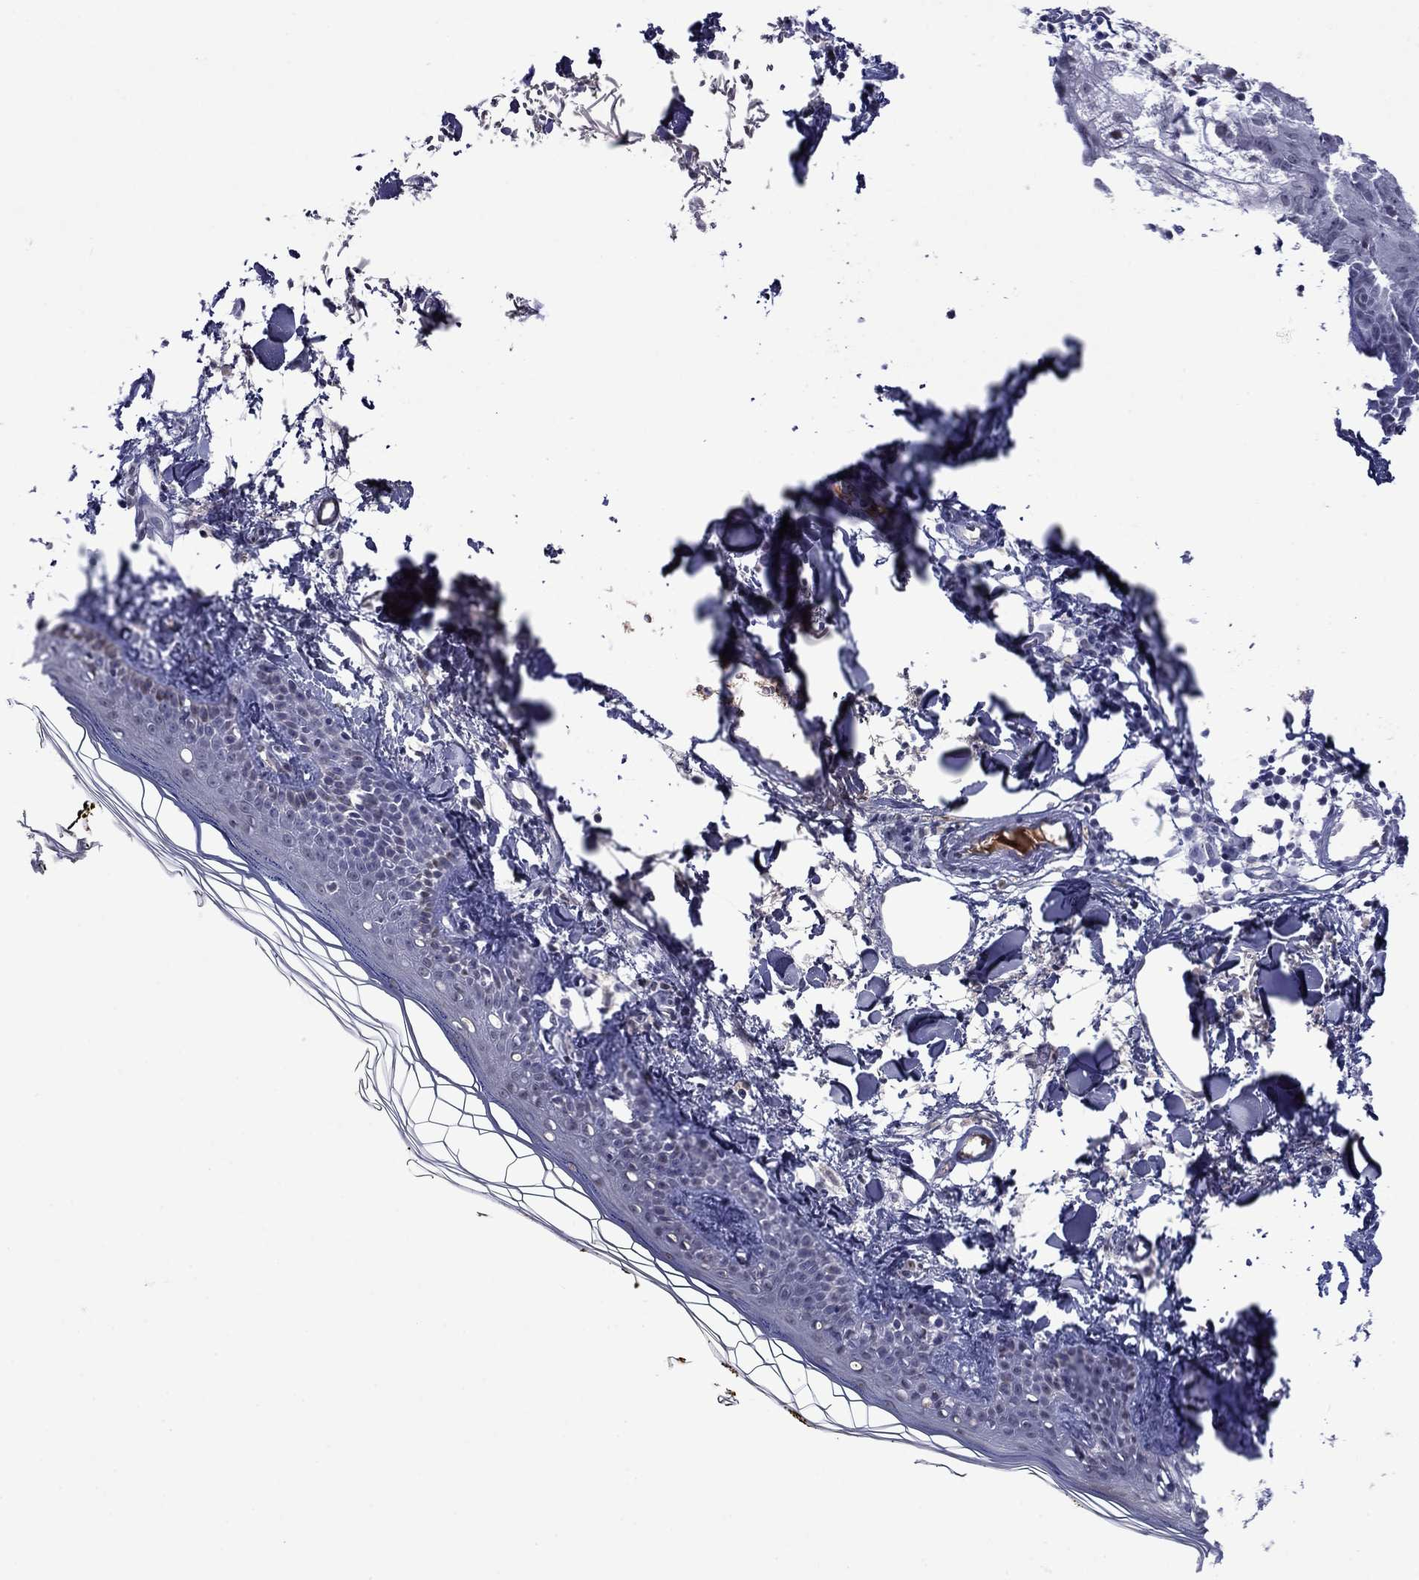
{"staining": {"intensity": "negative", "quantity": "none", "location": "none"}, "tissue": "skin", "cell_type": "Fibroblasts", "image_type": "normal", "snomed": [{"axis": "morphology", "description": "Normal tissue, NOS"}, {"axis": "topography", "description": "Skin"}], "caption": "This micrograph is of unremarkable skin stained with immunohistochemistry (IHC) to label a protein in brown with the nuclei are counter-stained blue. There is no expression in fibroblasts.", "gene": "APOA2", "patient": {"sex": "male", "age": 76}}